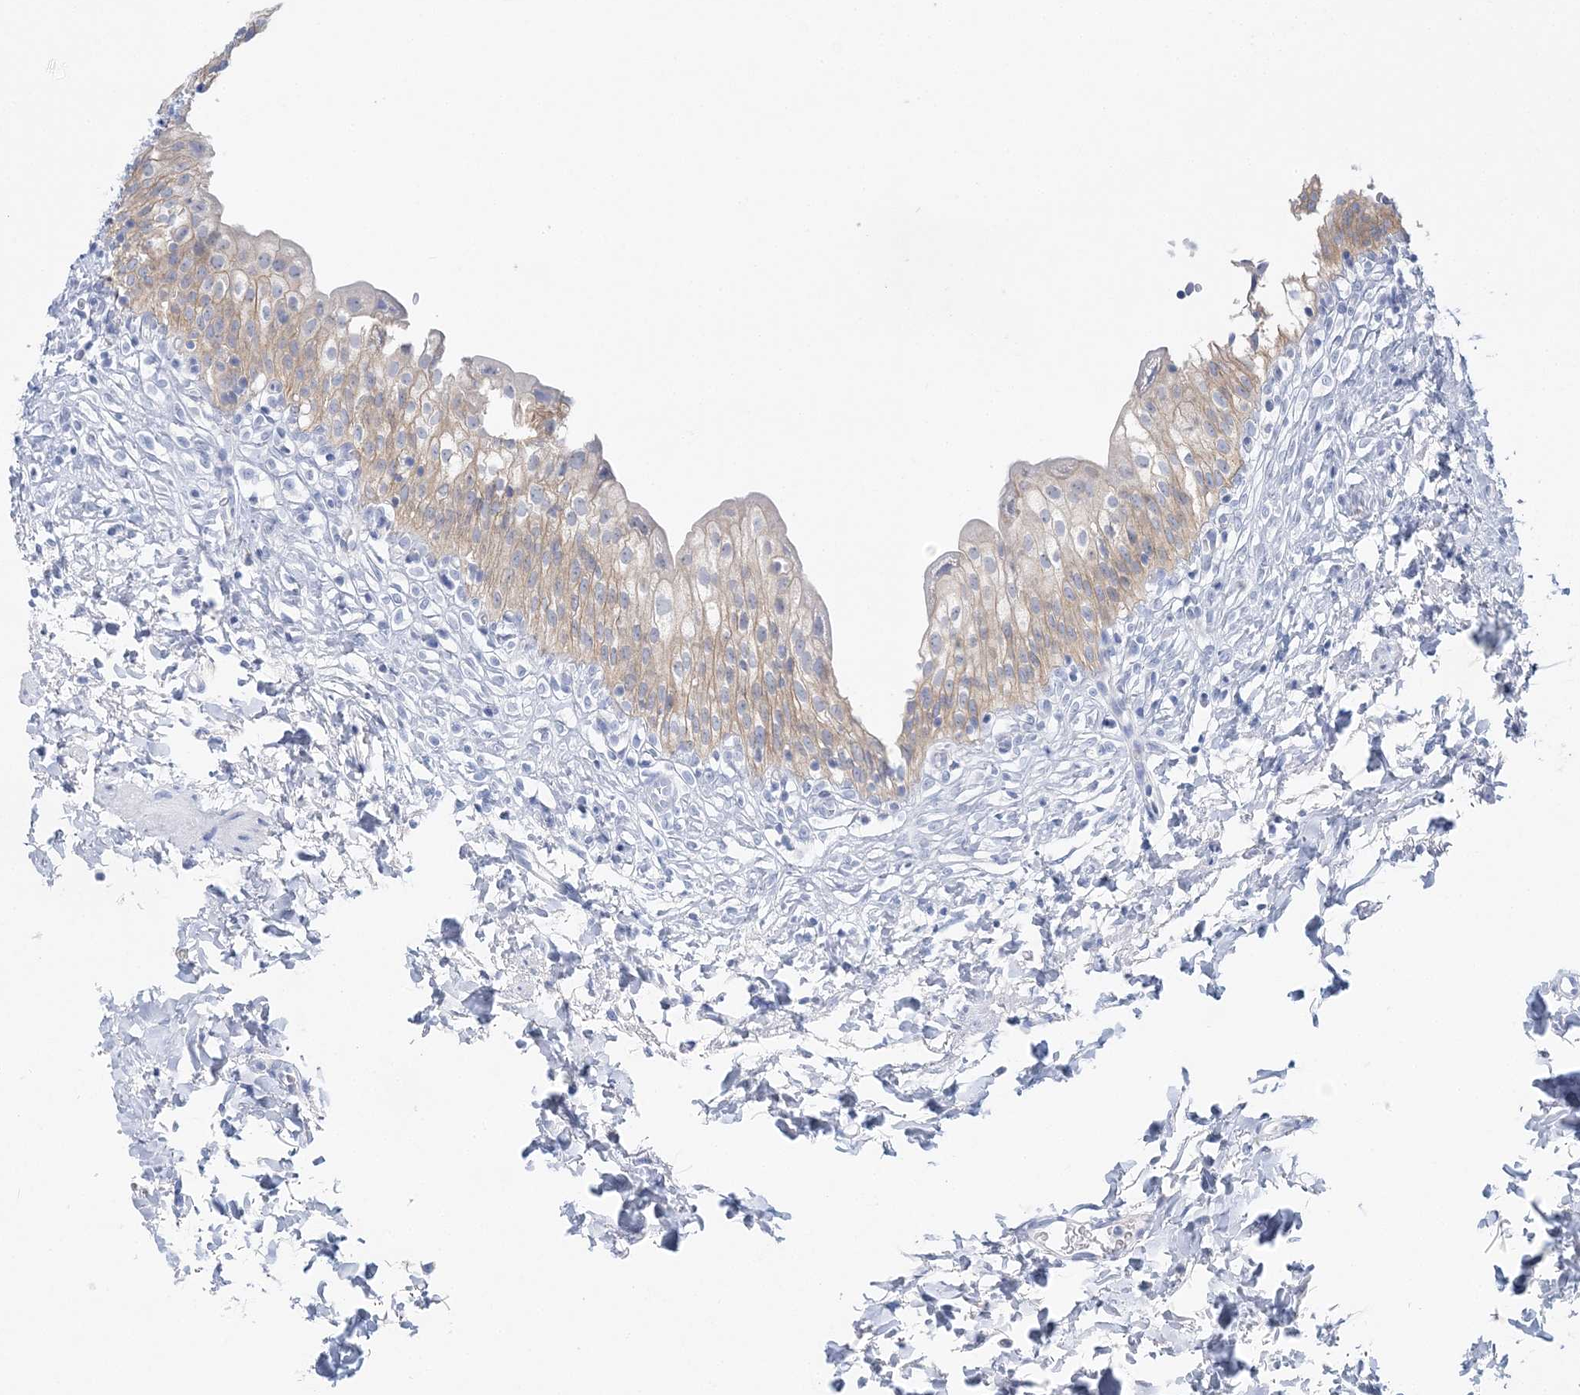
{"staining": {"intensity": "weak", "quantity": "25%-75%", "location": "cytoplasmic/membranous"}, "tissue": "urinary bladder", "cell_type": "Urothelial cells", "image_type": "normal", "snomed": [{"axis": "morphology", "description": "Normal tissue, NOS"}, {"axis": "topography", "description": "Urinary bladder"}], "caption": "Protein expression analysis of benign urinary bladder reveals weak cytoplasmic/membranous expression in approximately 25%-75% of urothelial cells. Using DAB (3,3'-diaminobenzidine) (brown) and hematoxylin (blue) stains, captured at high magnification using brightfield microscopy.", "gene": "SLC5A6", "patient": {"sex": "male", "age": 55}}